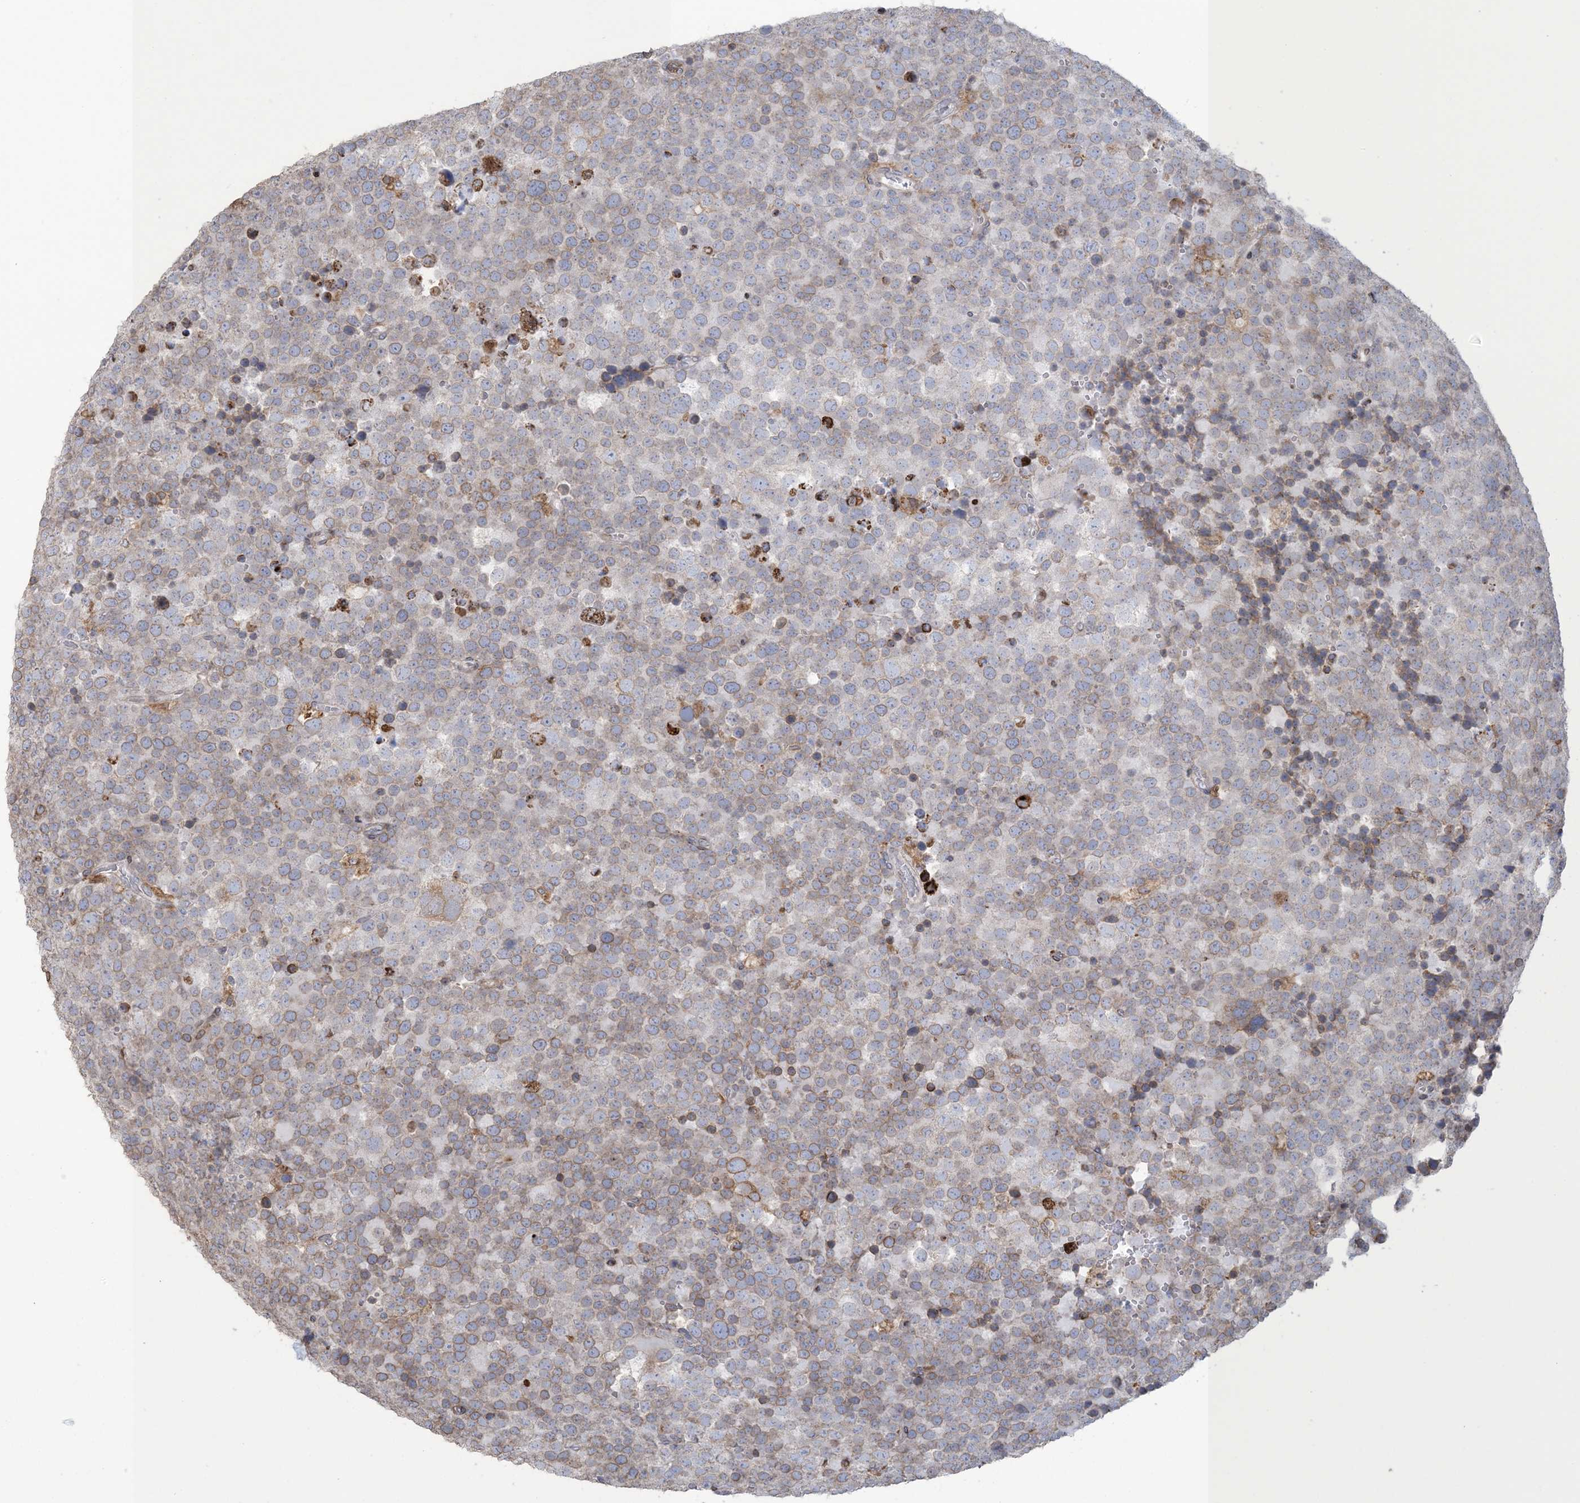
{"staining": {"intensity": "moderate", "quantity": "<25%", "location": "cytoplasmic/membranous"}, "tissue": "testis cancer", "cell_type": "Tumor cells", "image_type": "cancer", "snomed": [{"axis": "morphology", "description": "Seminoma, NOS"}, {"axis": "topography", "description": "Testis"}], "caption": "The immunohistochemical stain shows moderate cytoplasmic/membranous staining in tumor cells of testis cancer (seminoma) tissue.", "gene": "SHANK1", "patient": {"sex": "male", "age": 71}}